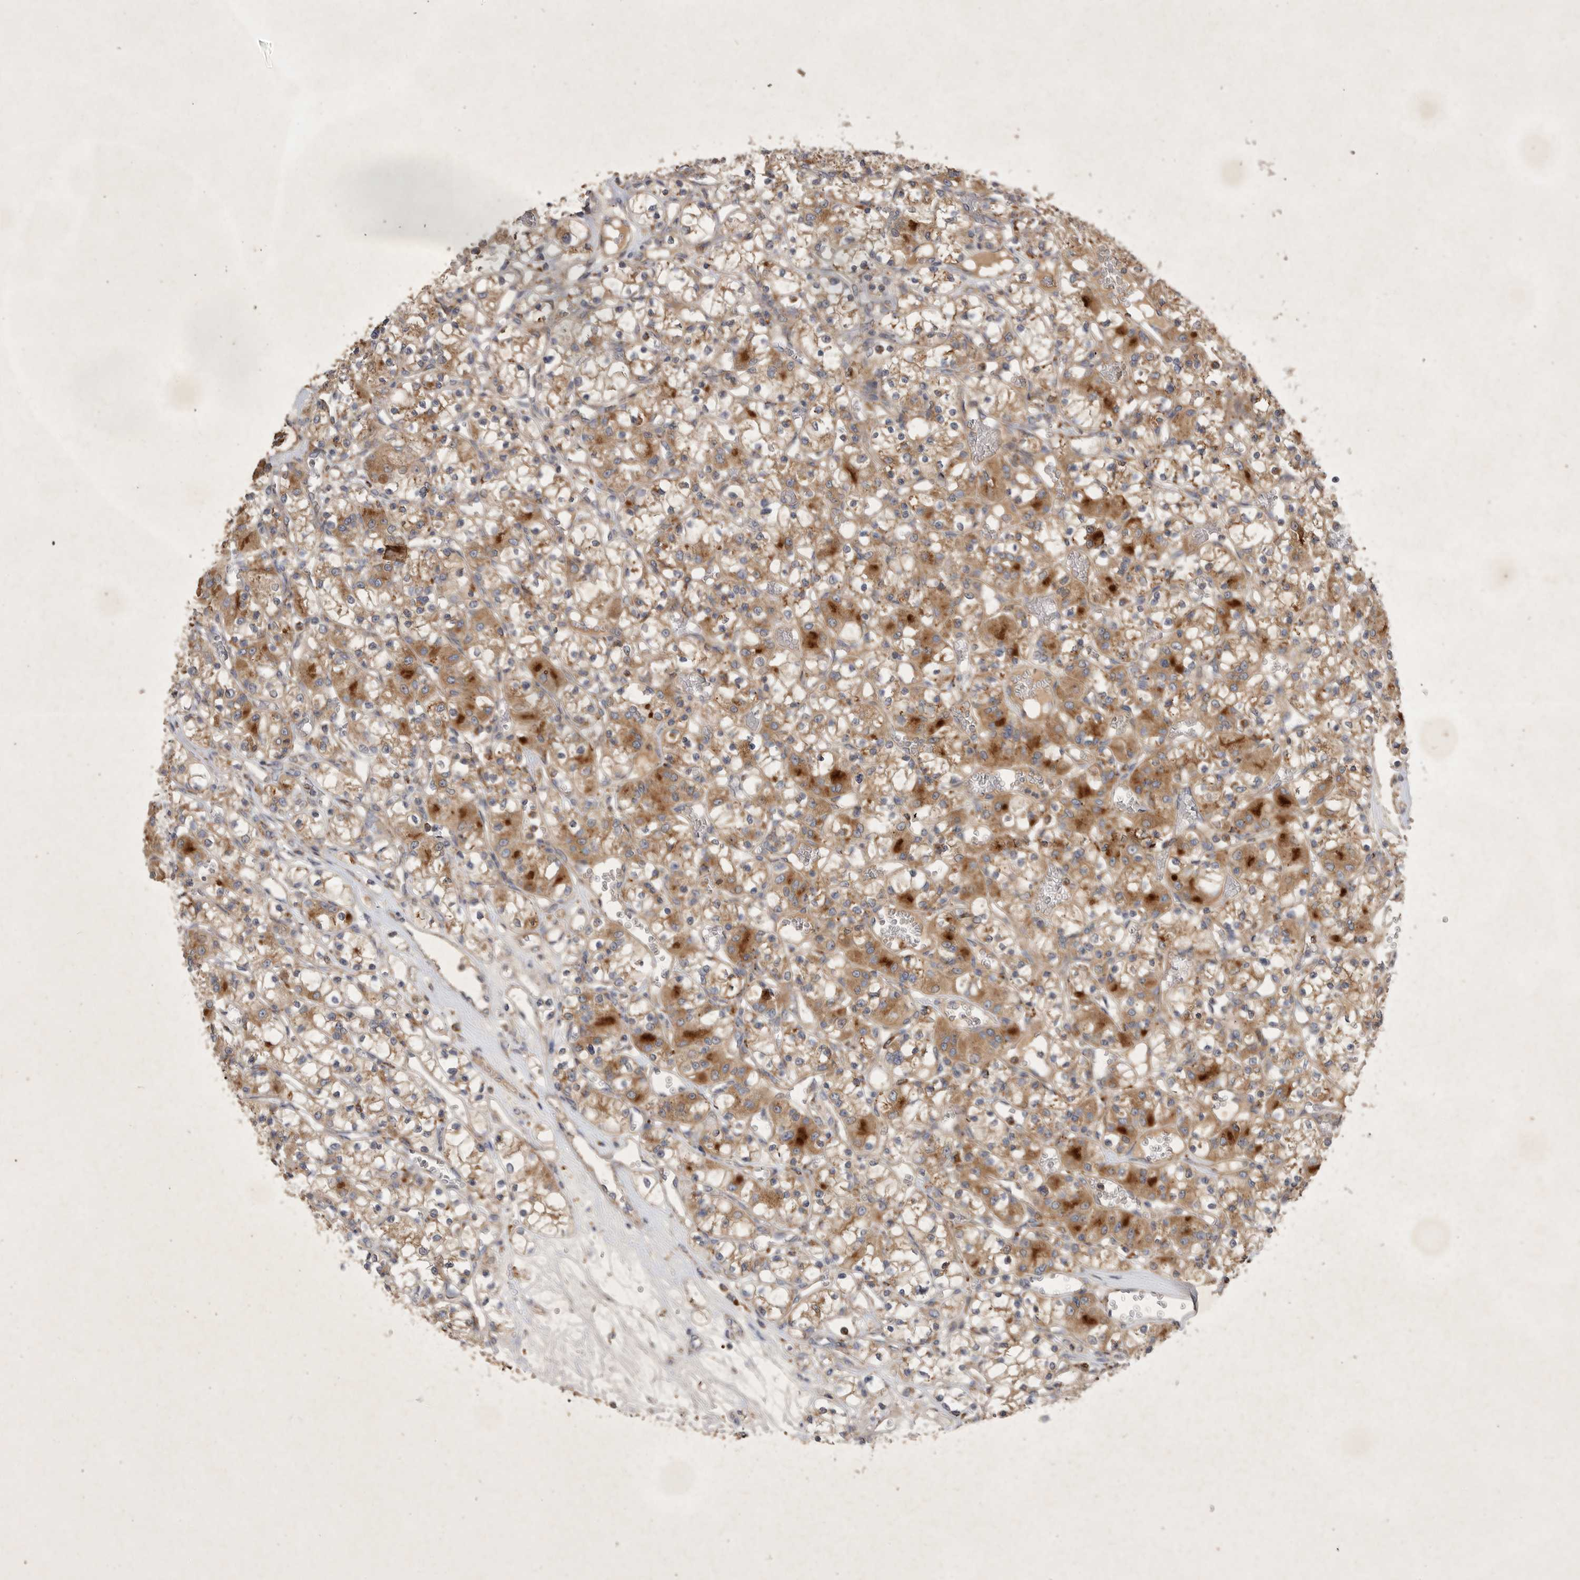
{"staining": {"intensity": "moderate", "quantity": ">75%", "location": "cytoplasmic/membranous"}, "tissue": "renal cancer", "cell_type": "Tumor cells", "image_type": "cancer", "snomed": [{"axis": "morphology", "description": "Adenocarcinoma, NOS"}, {"axis": "topography", "description": "Kidney"}], "caption": "An image showing moderate cytoplasmic/membranous expression in approximately >75% of tumor cells in renal adenocarcinoma, as visualized by brown immunohistochemical staining.", "gene": "MRPL41", "patient": {"sex": "female", "age": 59}}